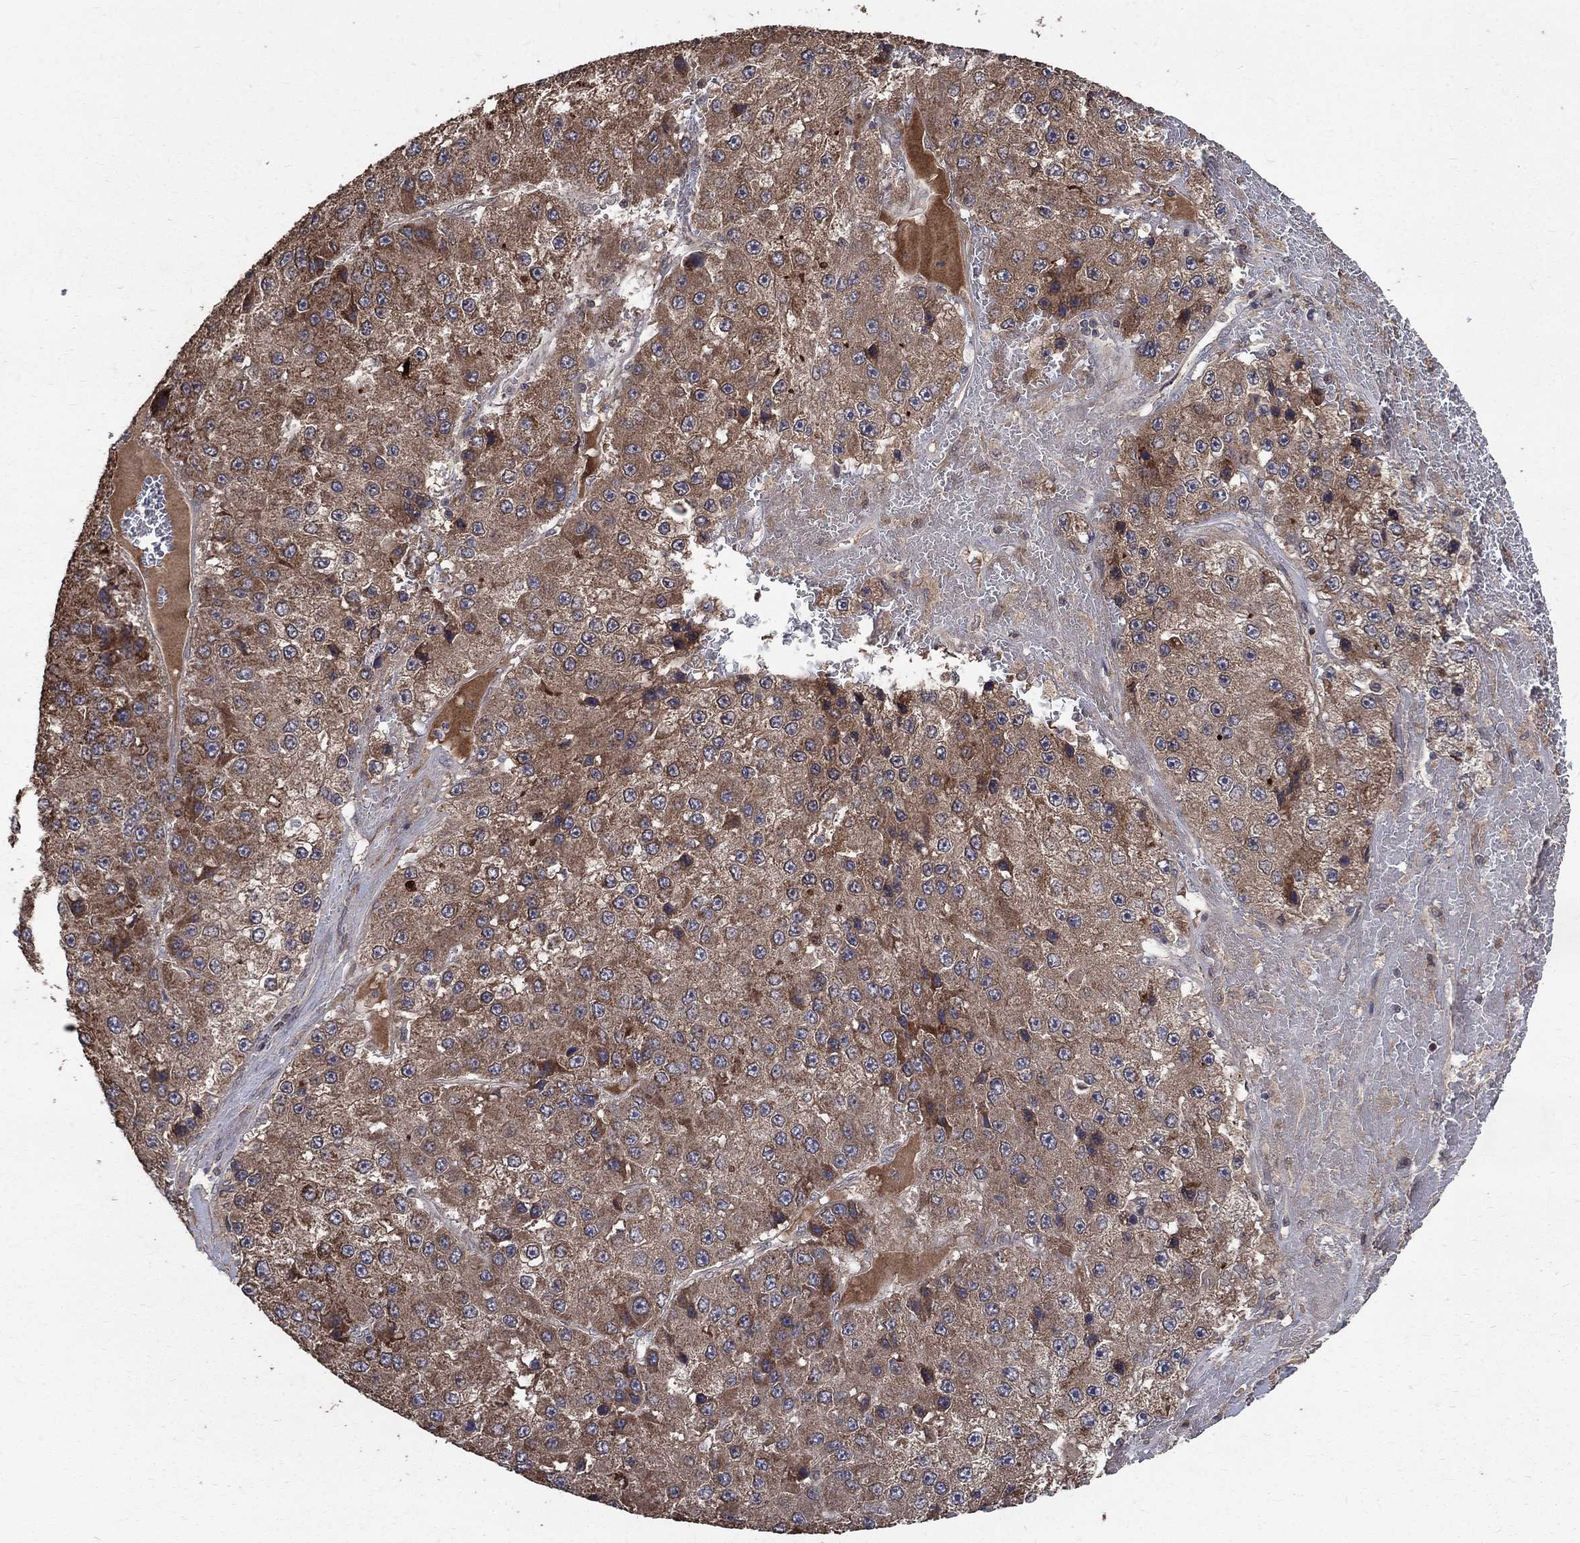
{"staining": {"intensity": "moderate", "quantity": "25%-75%", "location": "cytoplasmic/membranous"}, "tissue": "liver cancer", "cell_type": "Tumor cells", "image_type": "cancer", "snomed": [{"axis": "morphology", "description": "Carcinoma, Hepatocellular, NOS"}, {"axis": "topography", "description": "Liver"}], "caption": "An image of liver cancer (hepatocellular carcinoma) stained for a protein exhibits moderate cytoplasmic/membranous brown staining in tumor cells. The protein of interest is shown in brown color, while the nuclei are stained blue.", "gene": "C17orf75", "patient": {"sex": "female", "age": 73}}